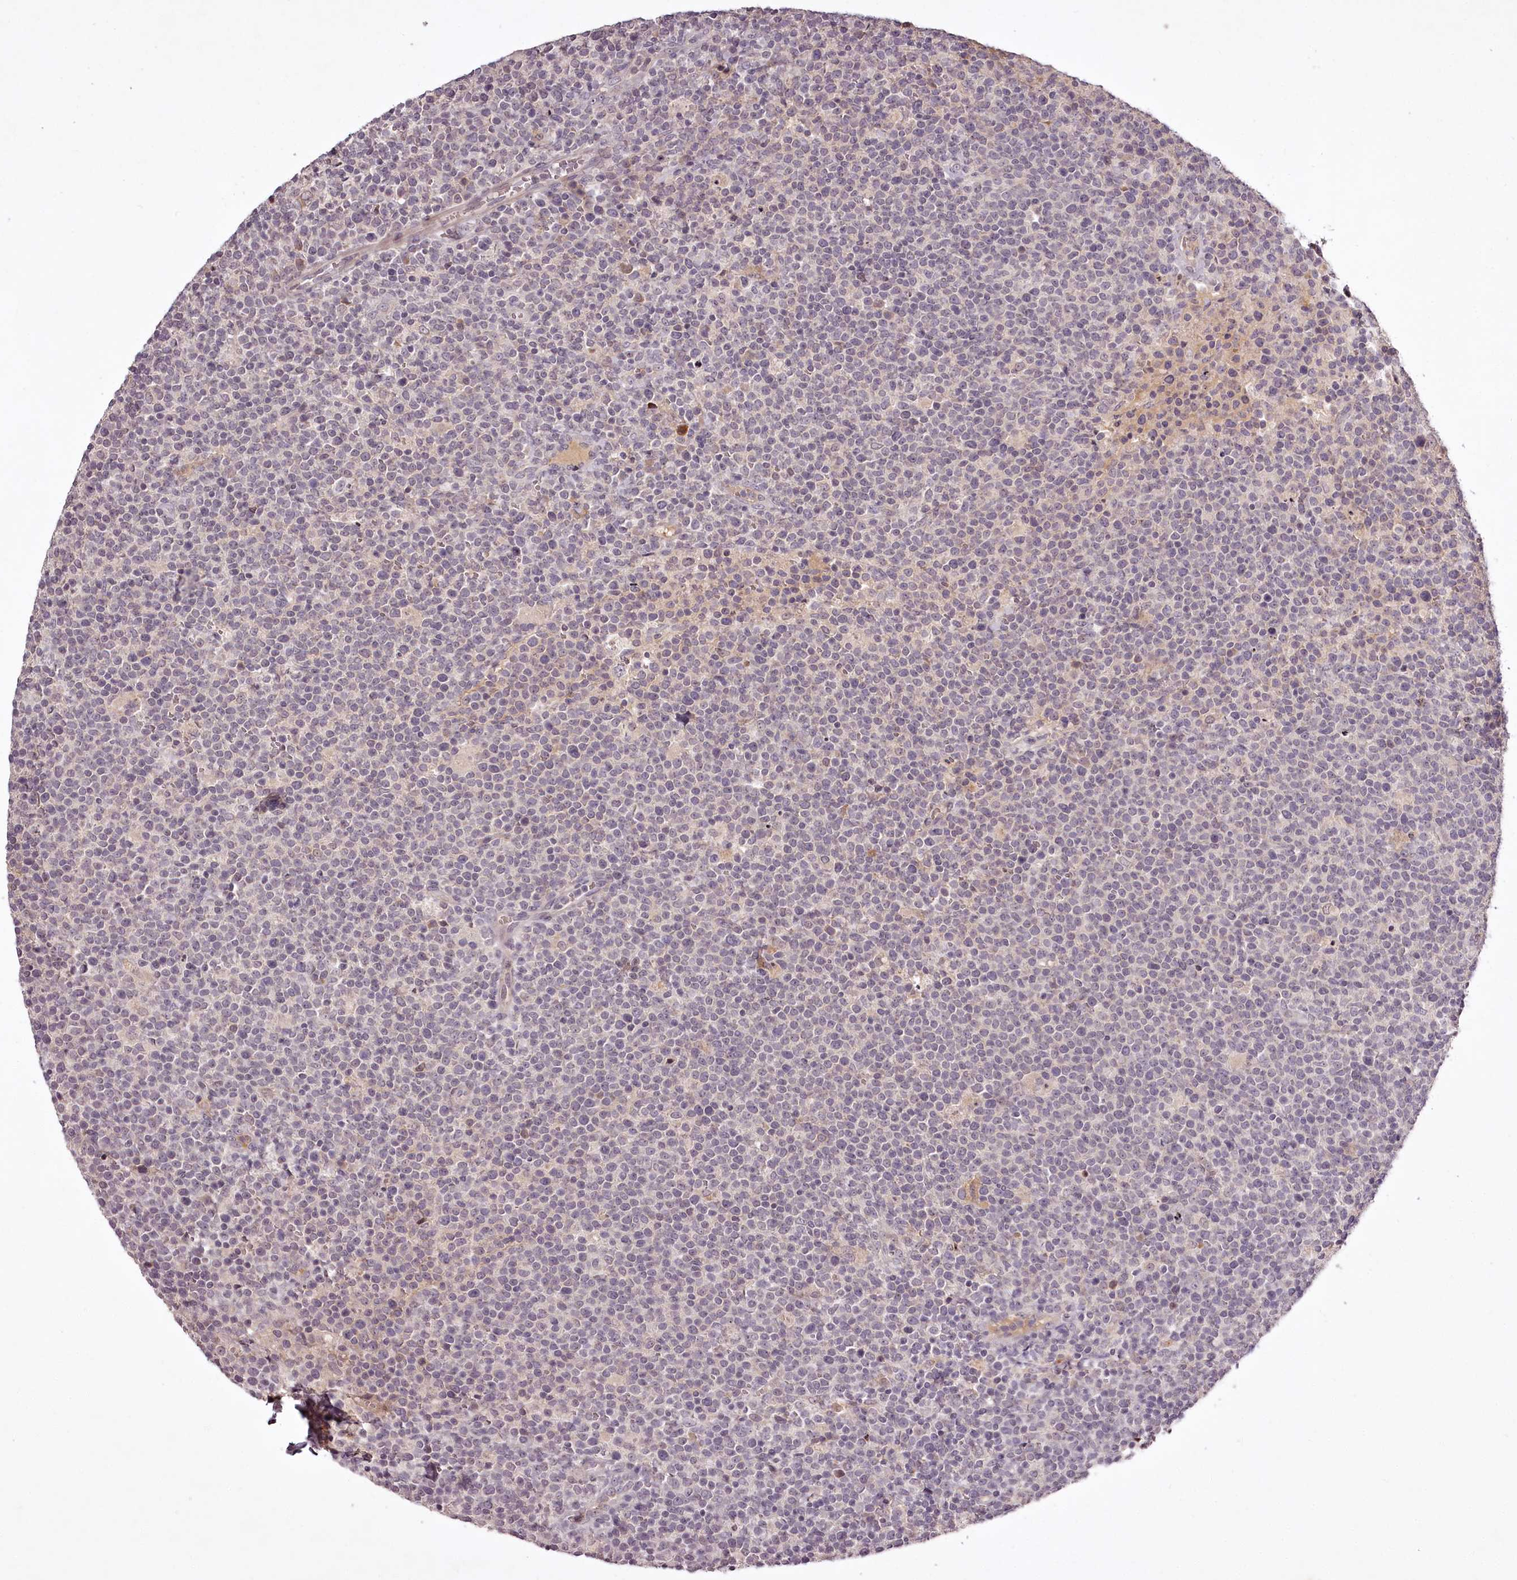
{"staining": {"intensity": "negative", "quantity": "none", "location": "none"}, "tissue": "lymphoma", "cell_type": "Tumor cells", "image_type": "cancer", "snomed": [{"axis": "morphology", "description": "Malignant lymphoma, non-Hodgkin's type, High grade"}, {"axis": "topography", "description": "Lymph node"}], "caption": "The immunohistochemistry histopathology image has no significant expression in tumor cells of lymphoma tissue.", "gene": "RBMXL2", "patient": {"sex": "male", "age": 61}}